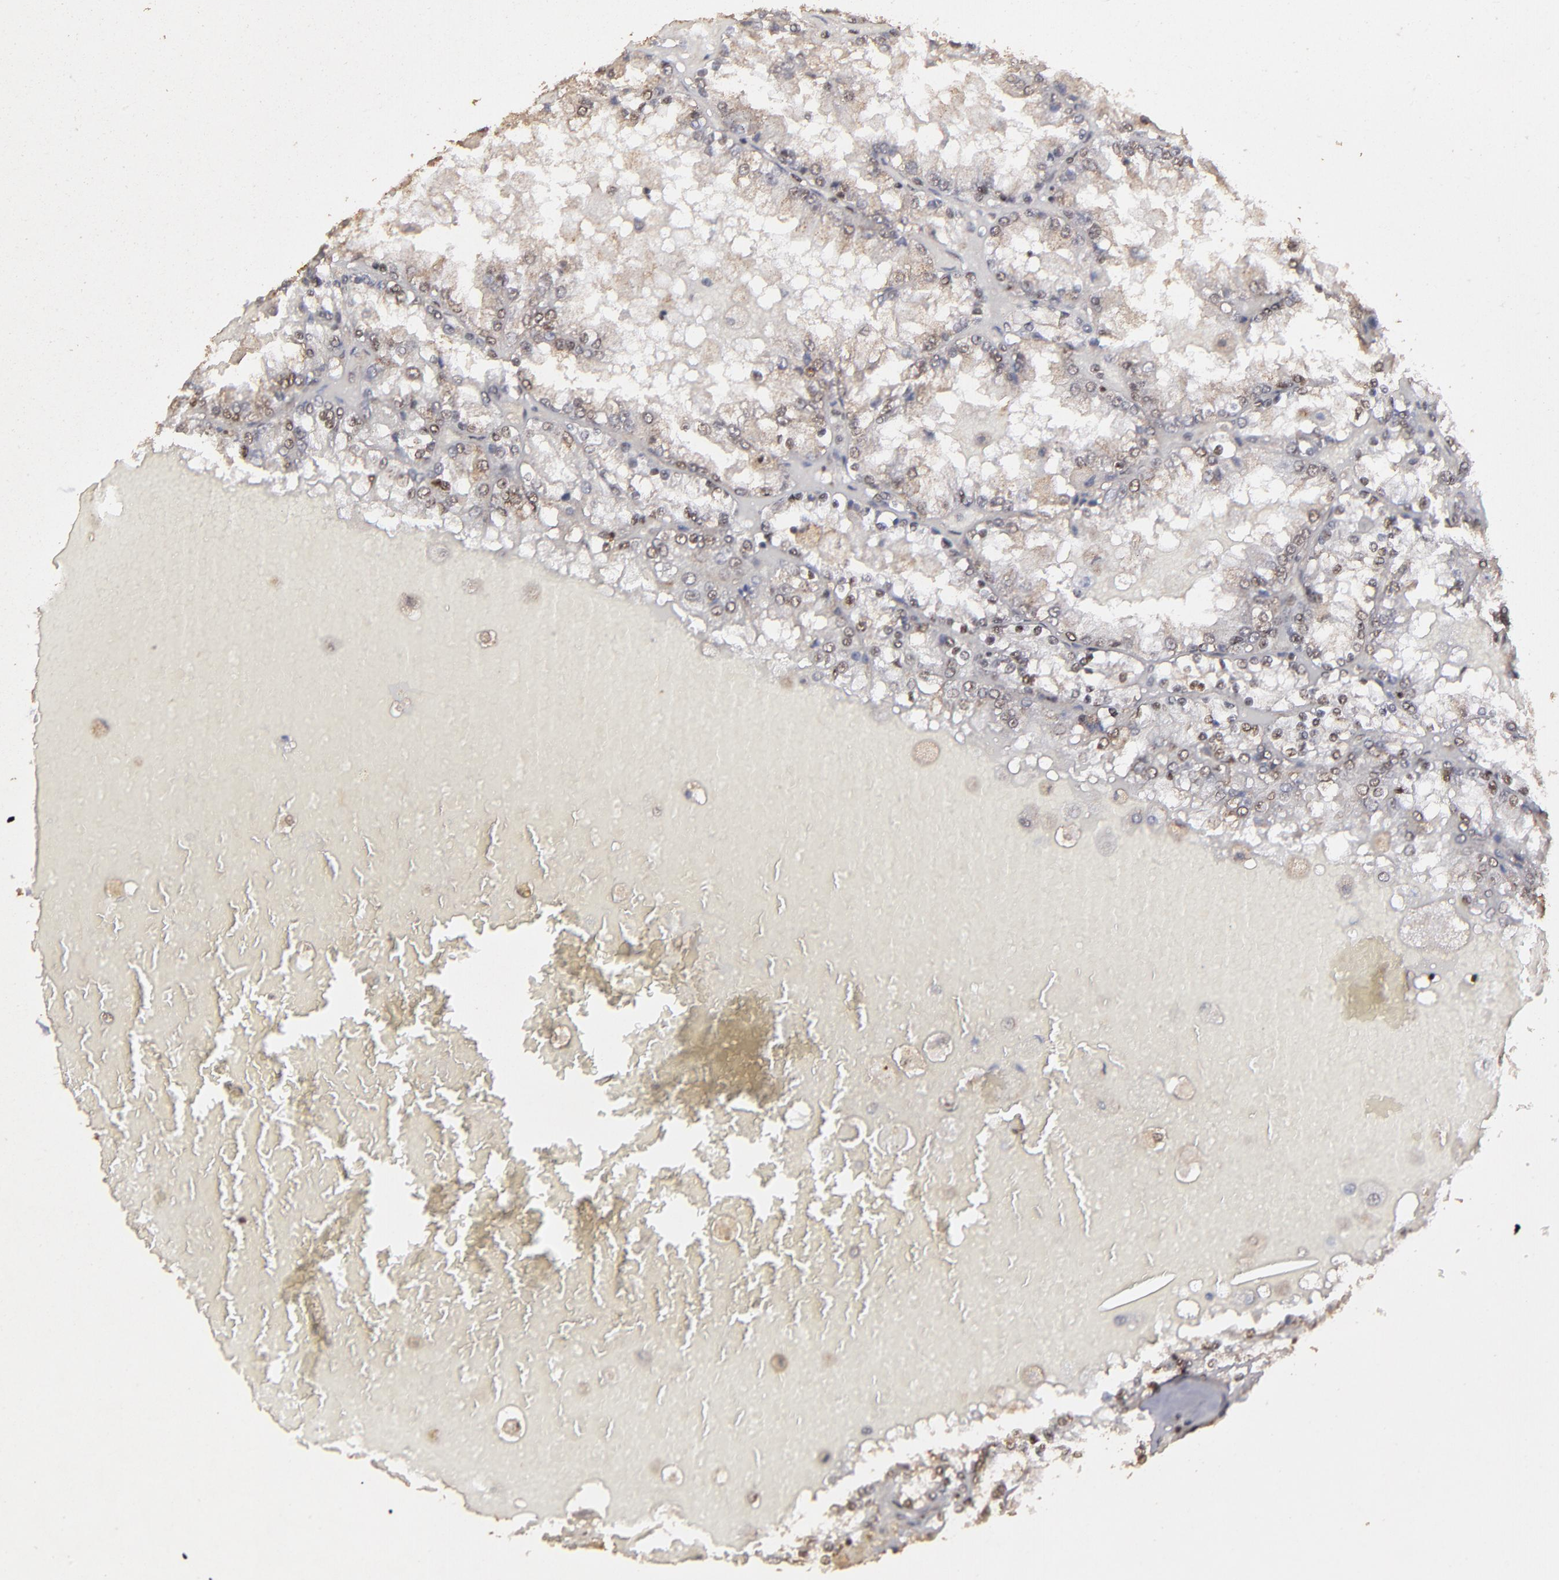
{"staining": {"intensity": "weak", "quantity": "25%-75%", "location": "nuclear"}, "tissue": "renal cancer", "cell_type": "Tumor cells", "image_type": "cancer", "snomed": [{"axis": "morphology", "description": "Adenocarcinoma, NOS"}, {"axis": "topography", "description": "Kidney"}], "caption": "IHC (DAB (3,3'-diaminobenzidine)) staining of human renal cancer demonstrates weak nuclear protein positivity in about 25%-75% of tumor cells.", "gene": "ARNT", "patient": {"sex": "female", "age": 56}}